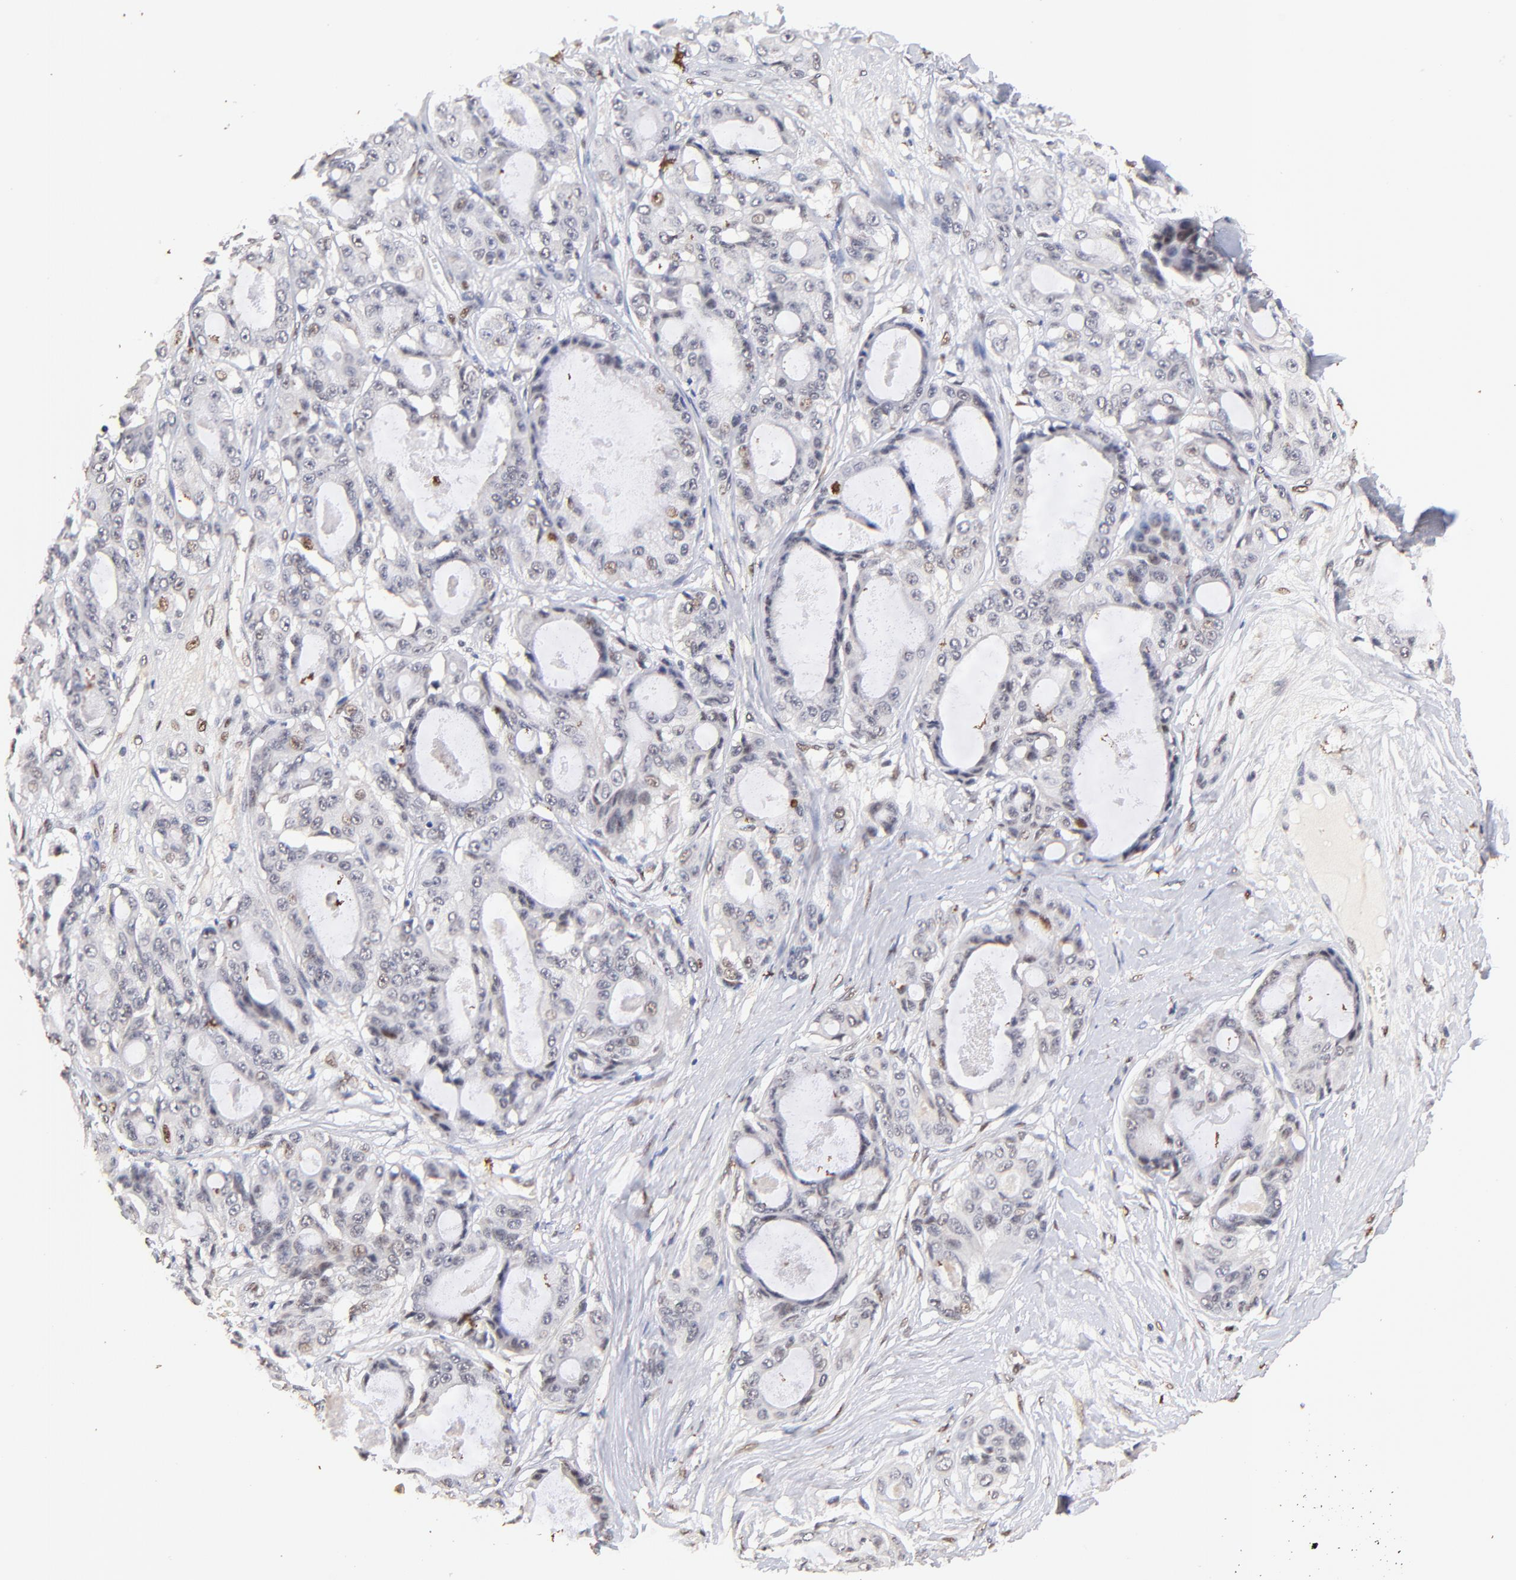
{"staining": {"intensity": "weak", "quantity": "25%-75%", "location": "nuclear"}, "tissue": "ovarian cancer", "cell_type": "Tumor cells", "image_type": "cancer", "snomed": [{"axis": "morphology", "description": "Carcinoma, endometroid"}, {"axis": "topography", "description": "Ovary"}], "caption": "Human ovarian cancer stained for a protein (brown) demonstrates weak nuclear positive positivity in approximately 25%-75% of tumor cells.", "gene": "ZFP92", "patient": {"sex": "female", "age": 61}}